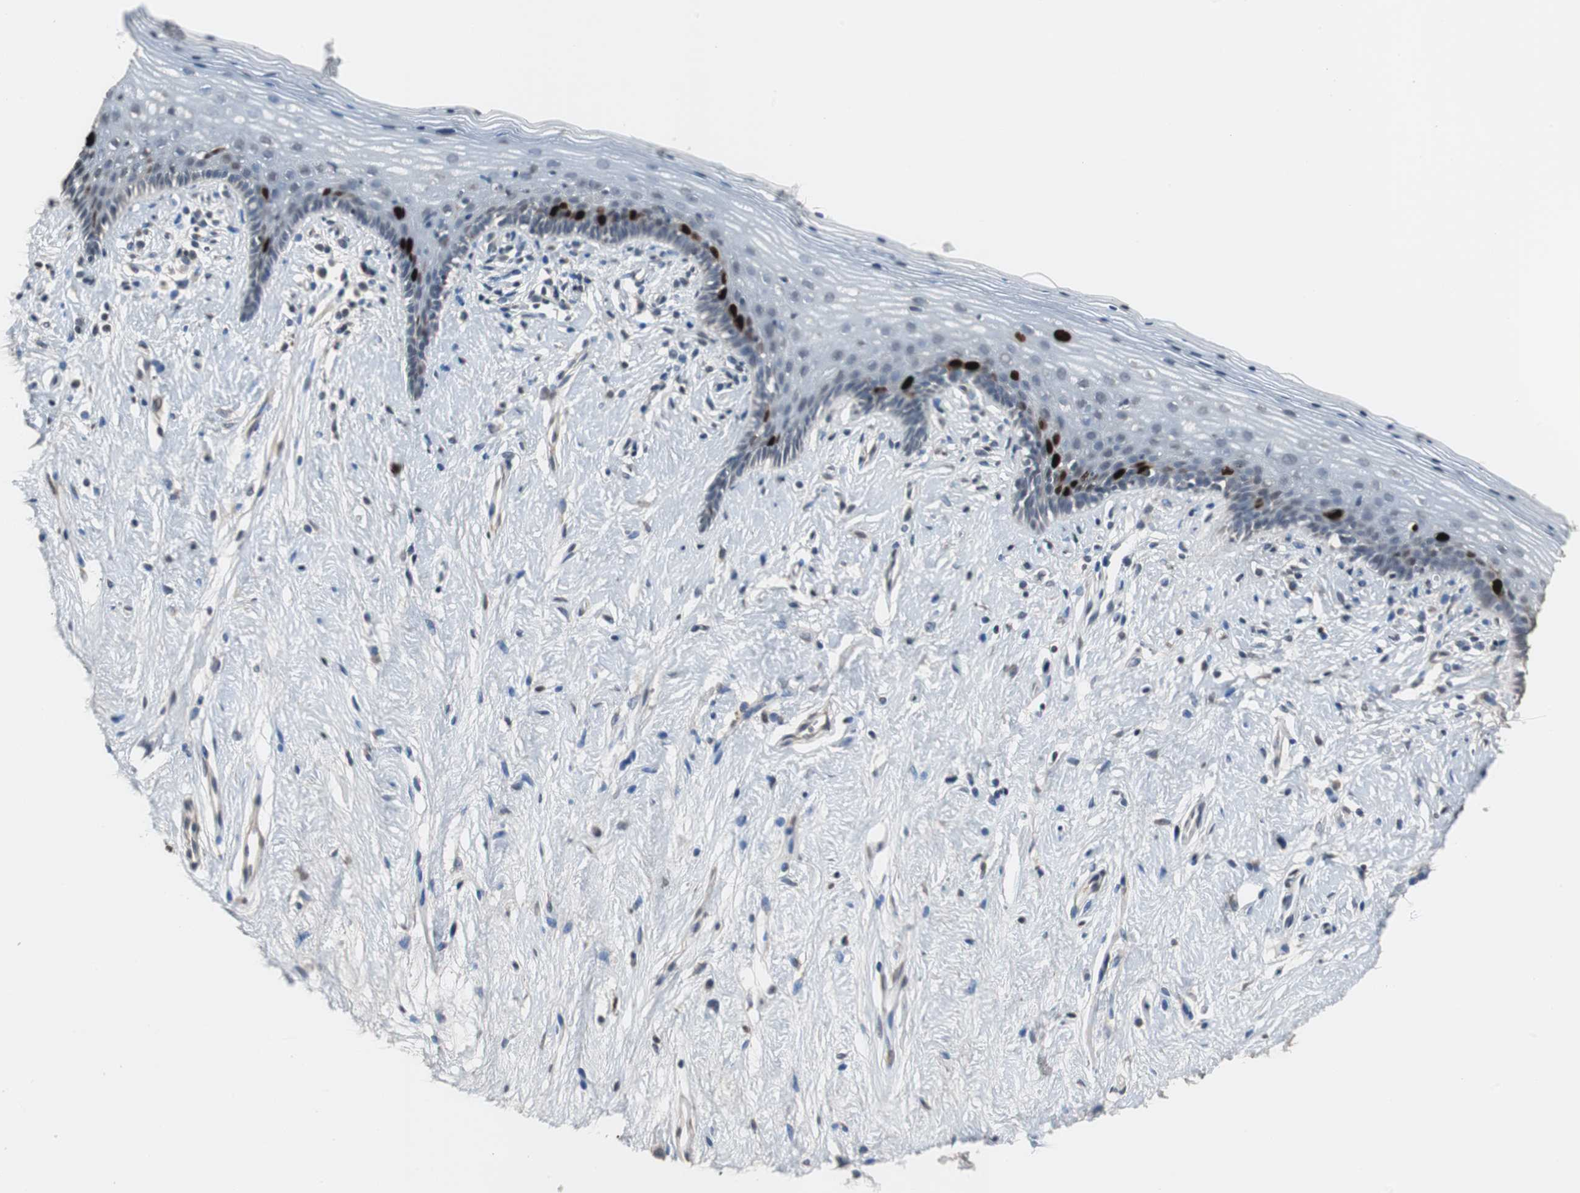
{"staining": {"intensity": "strong", "quantity": "<25%", "location": "nuclear"}, "tissue": "vagina", "cell_type": "Squamous epithelial cells", "image_type": "normal", "snomed": [{"axis": "morphology", "description": "Normal tissue, NOS"}, {"axis": "topography", "description": "Vagina"}], "caption": "This photomicrograph exhibits immunohistochemistry staining of benign vagina, with medium strong nuclear expression in approximately <25% of squamous epithelial cells.", "gene": "TOP2A", "patient": {"sex": "female", "age": 44}}